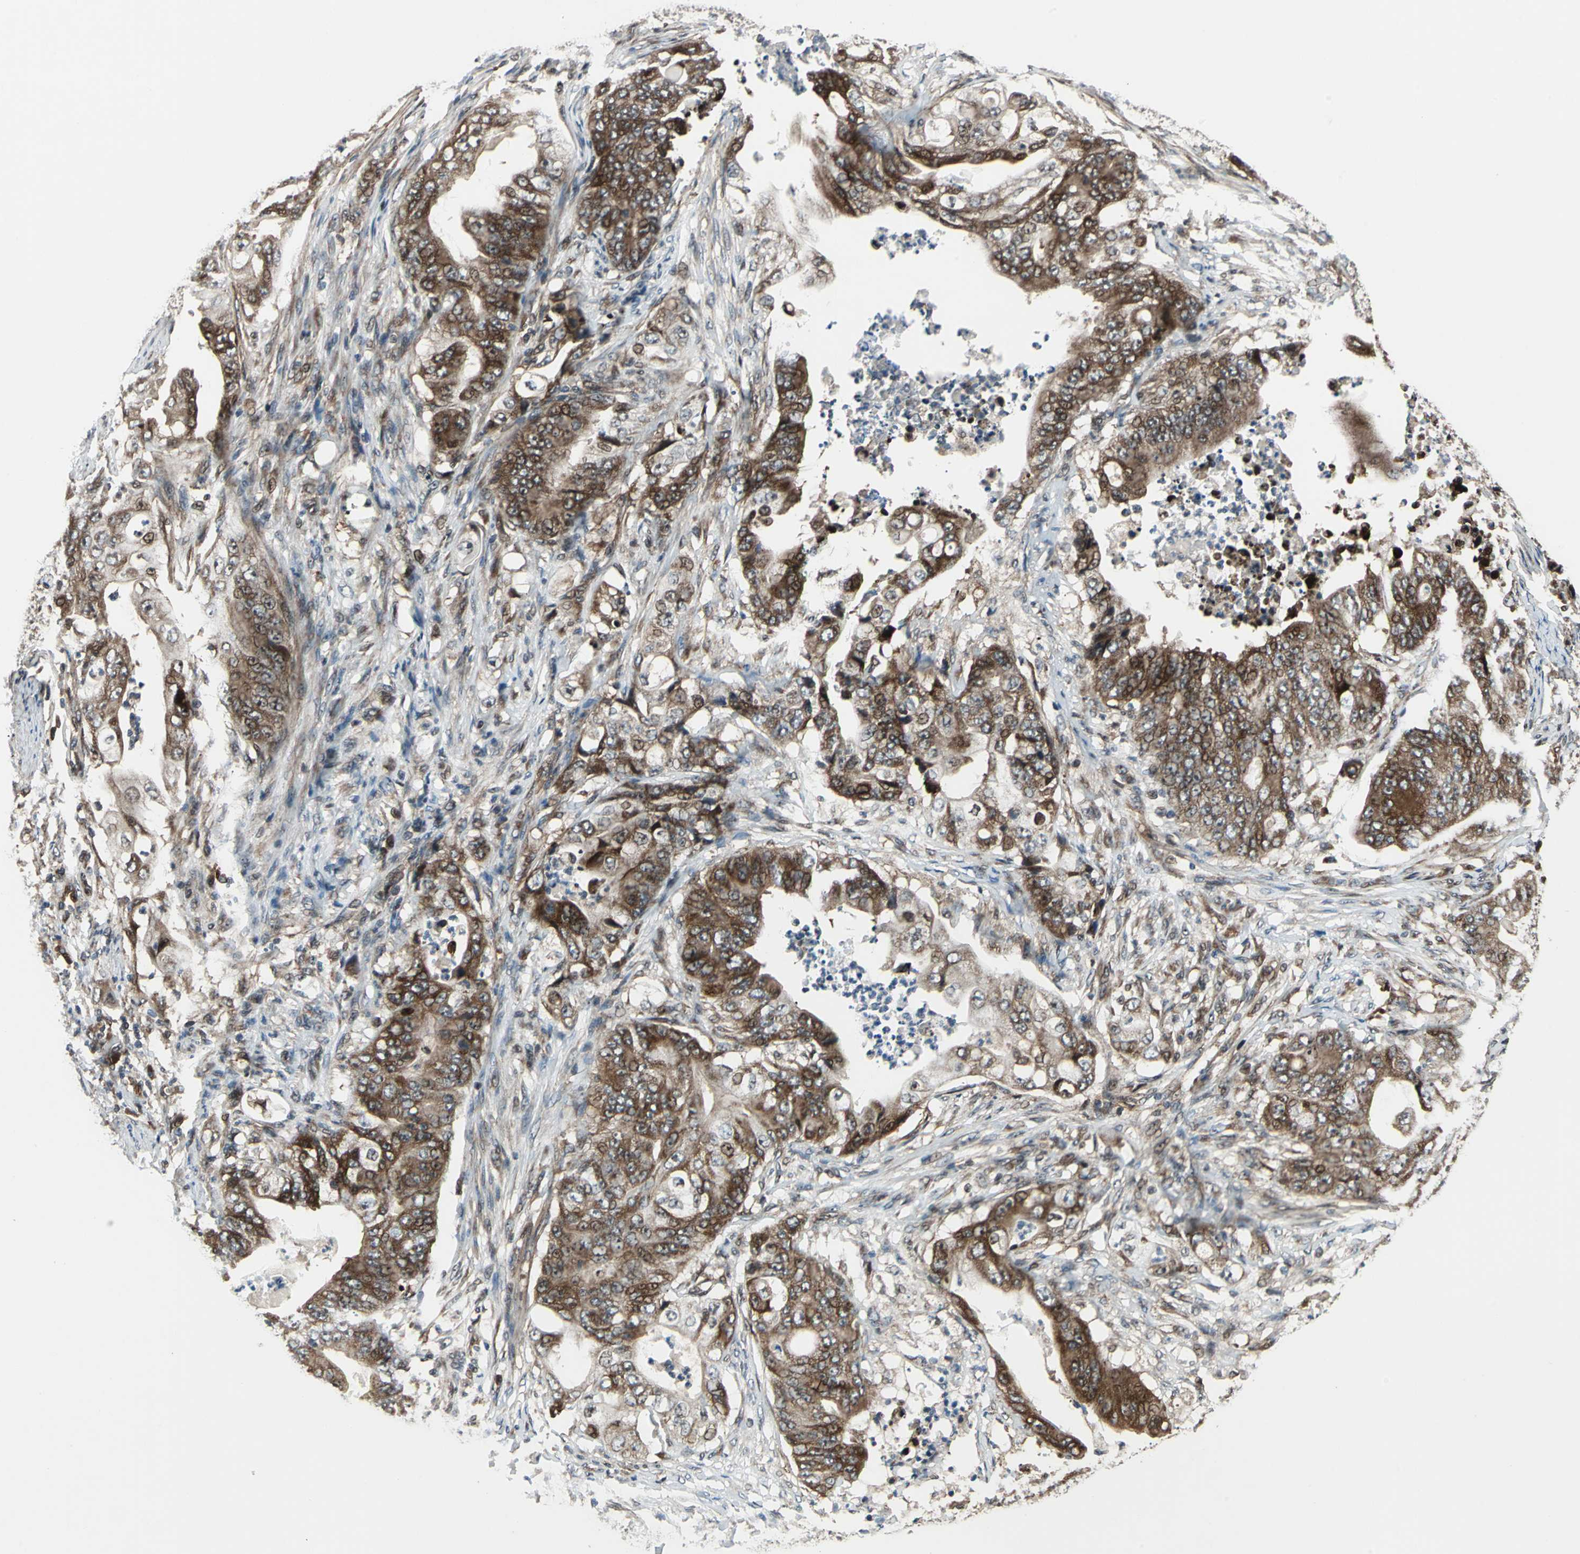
{"staining": {"intensity": "strong", "quantity": ">75%", "location": "cytoplasmic/membranous"}, "tissue": "stomach cancer", "cell_type": "Tumor cells", "image_type": "cancer", "snomed": [{"axis": "morphology", "description": "Adenocarcinoma, NOS"}, {"axis": "topography", "description": "Stomach"}], "caption": "Human stomach adenocarcinoma stained for a protein (brown) shows strong cytoplasmic/membranous positive positivity in about >75% of tumor cells.", "gene": "AATF", "patient": {"sex": "female", "age": 73}}